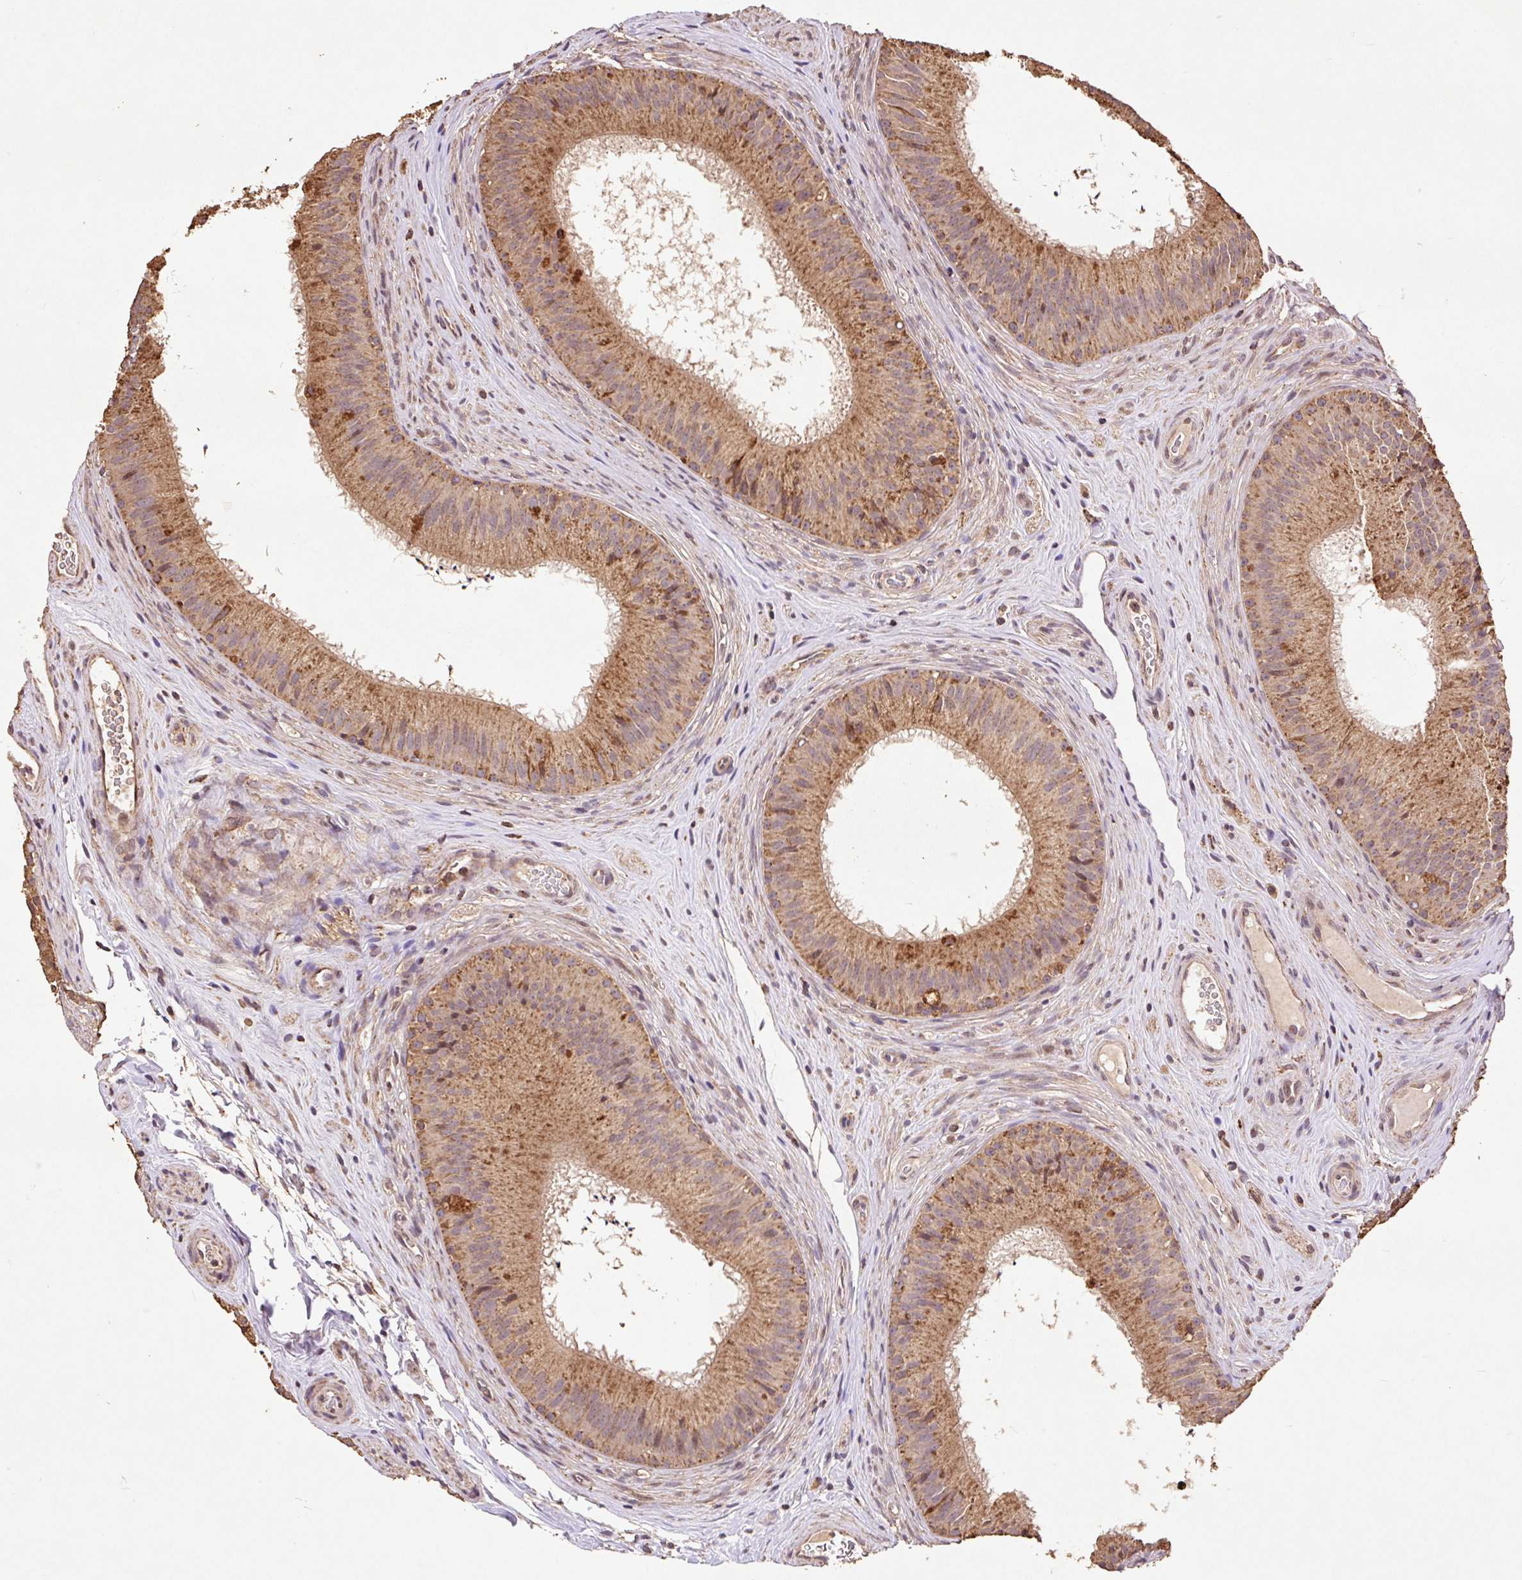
{"staining": {"intensity": "moderate", "quantity": ">75%", "location": "cytoplasmic/membranous"}, "tissue": "epididymis", "cell_type": "Glandular cells", "image_type": "normal", "snomed": [{"axis": "morphology", "description": "Normal tissue, NOS"}, {"axis": "topography", "description": "Epididymis"}], "caption": "Immunohistochemistry (IHC) image of normal epididymis stained for a protein (brown), which demonstrates medium levels of moderate cytoplasmic/membranous positivity in approximately >75% of glandular cells.", "gene": "ATP5F1A", "patient": {"sex": "male", "age": 24}}